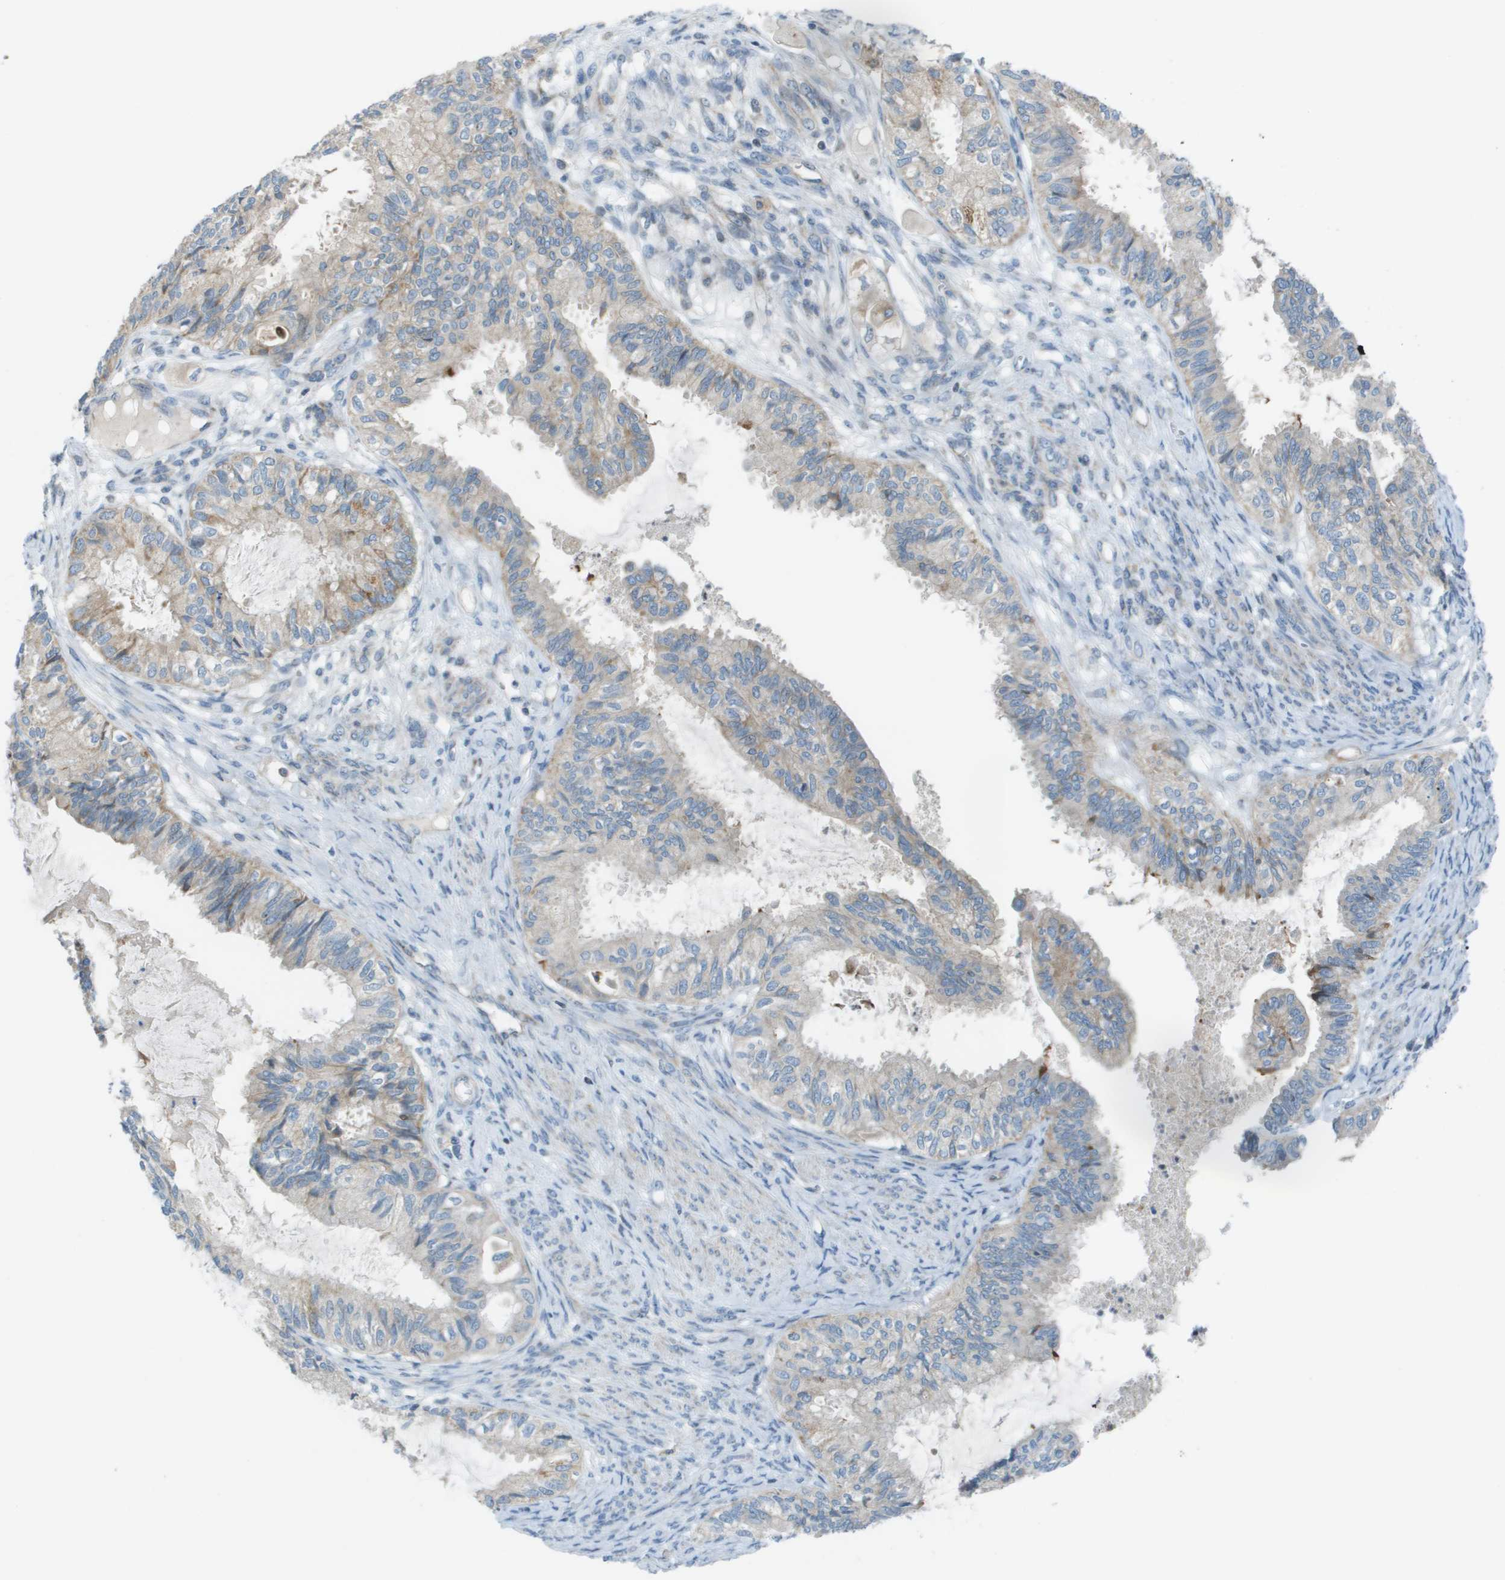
{"staining": {"intensity": "weak", "quantity": "<25%", "location": "cytoplasmic/membranous"}, "tissue": "cervical cancer", "cell_type": "Tumor cells", "image_type": "cancer", "snomed": [{"axis": "morphology", "description": "Normal tissue, NOS"}, {"axis": "morphology", "description": "Adenocarcinoma, NOS"}, {"axis": "topography", "description": "Cervix"}, {"axis": "topography", "description": "Endometrium"}], "caption": "Immunohistochemistry histopathology image of neoplastic tissue: human adenocarcinoma (cervical) stained with DAB shows no significant protein expression in tumor cells.", "gene": "GALNT6", "patient": {"sex": "female", "age": 86}}